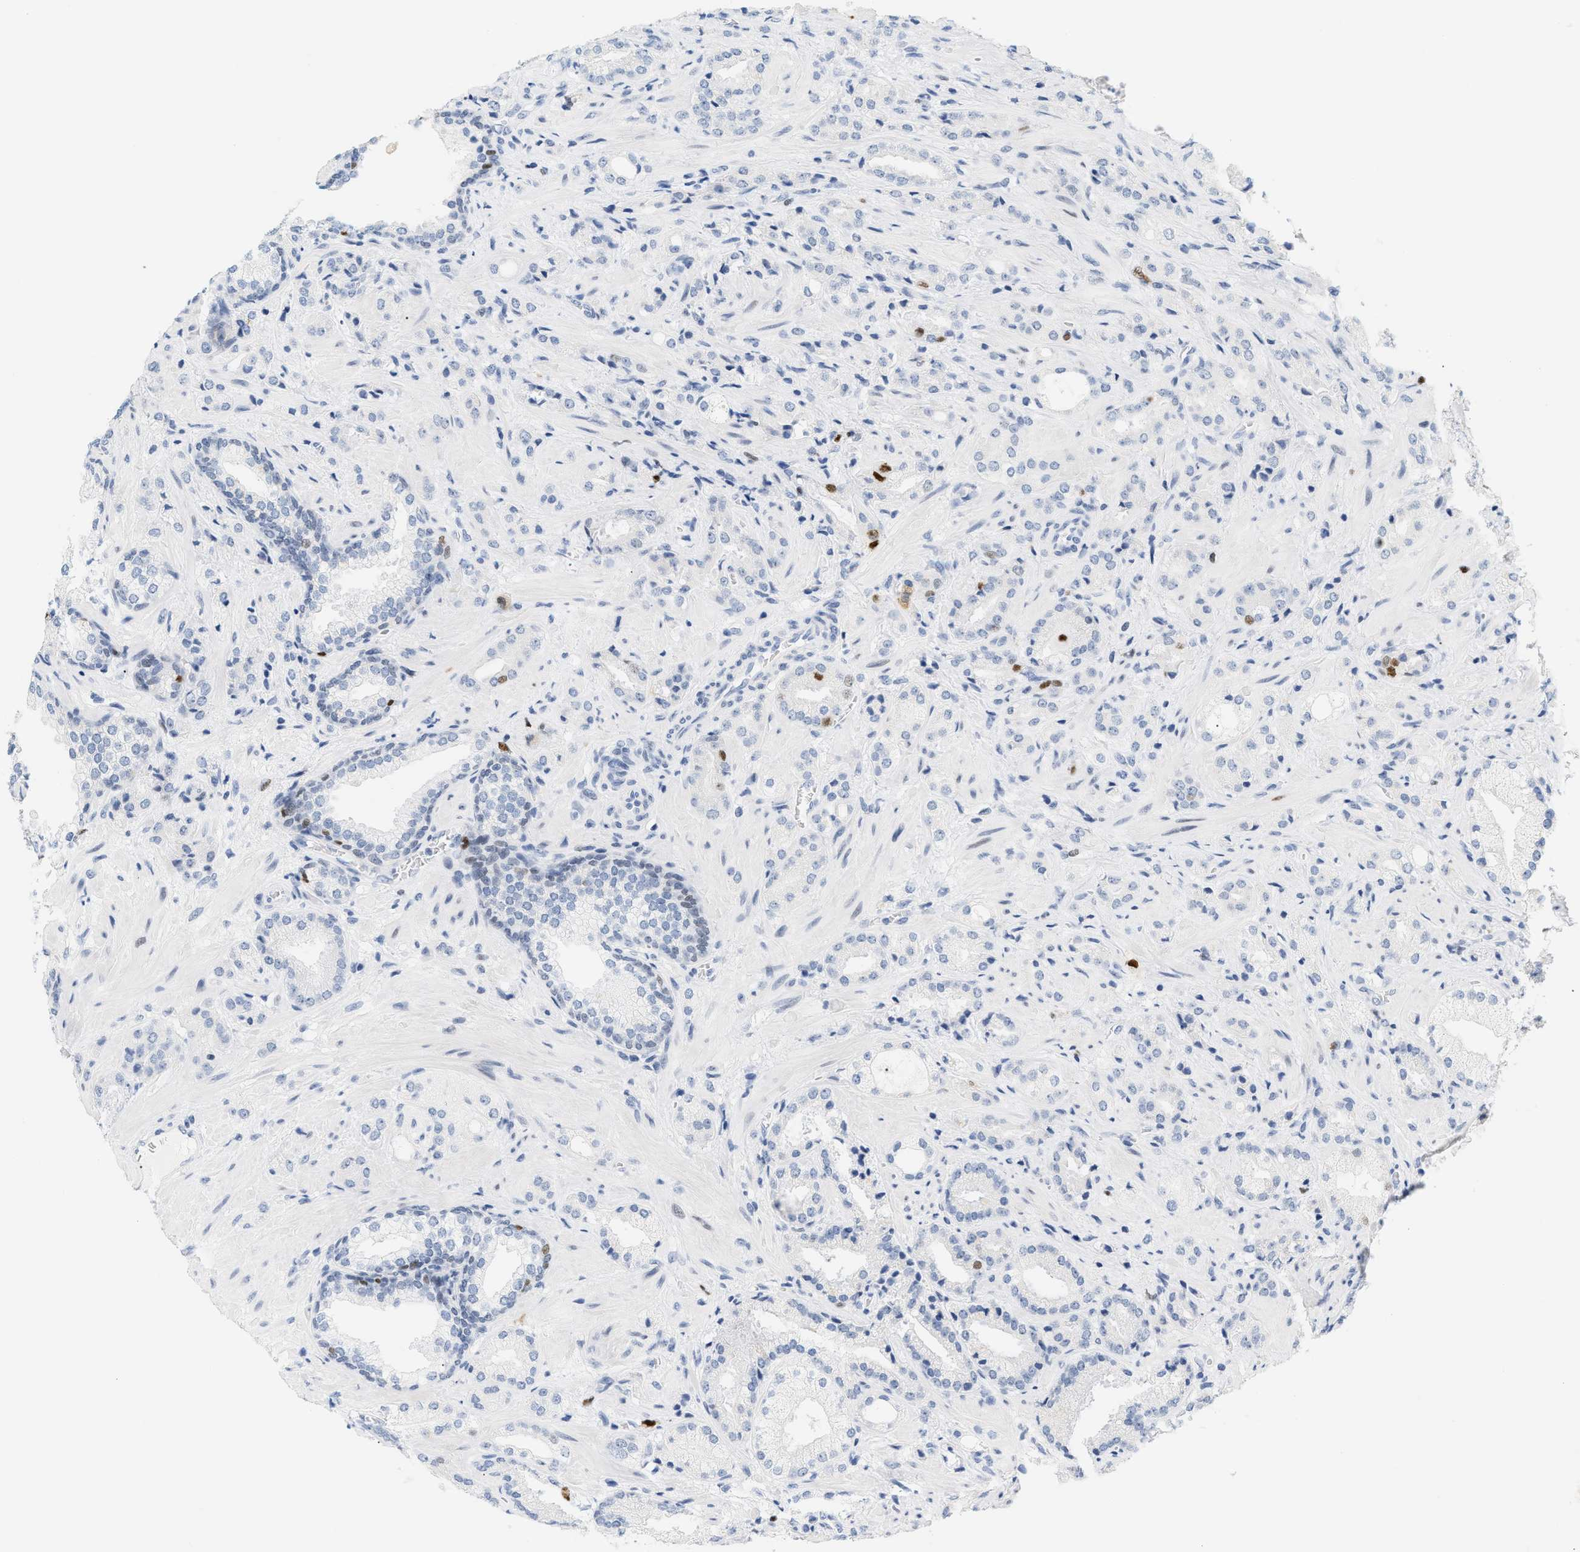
{"staining": {"intensity": "negative", "quantity": "none", "location": "none"}, "tissue": "prostate cancer", "cell_type": "Tumor cells", "image_type": "cancer", "snomed": [{"axis": "morphology", "description": "Adenocarcinoma, High grade"}, {"axis": "topography", "description": "Prostate"}], "caption": "Immunohistochemical staining of human prostate cancer (adenocarcinoma (high-grade)) demonstrates no significant expression in tumor cells.", "gene": "MCM7", "patient": {"sex": "male", "age": 64}}